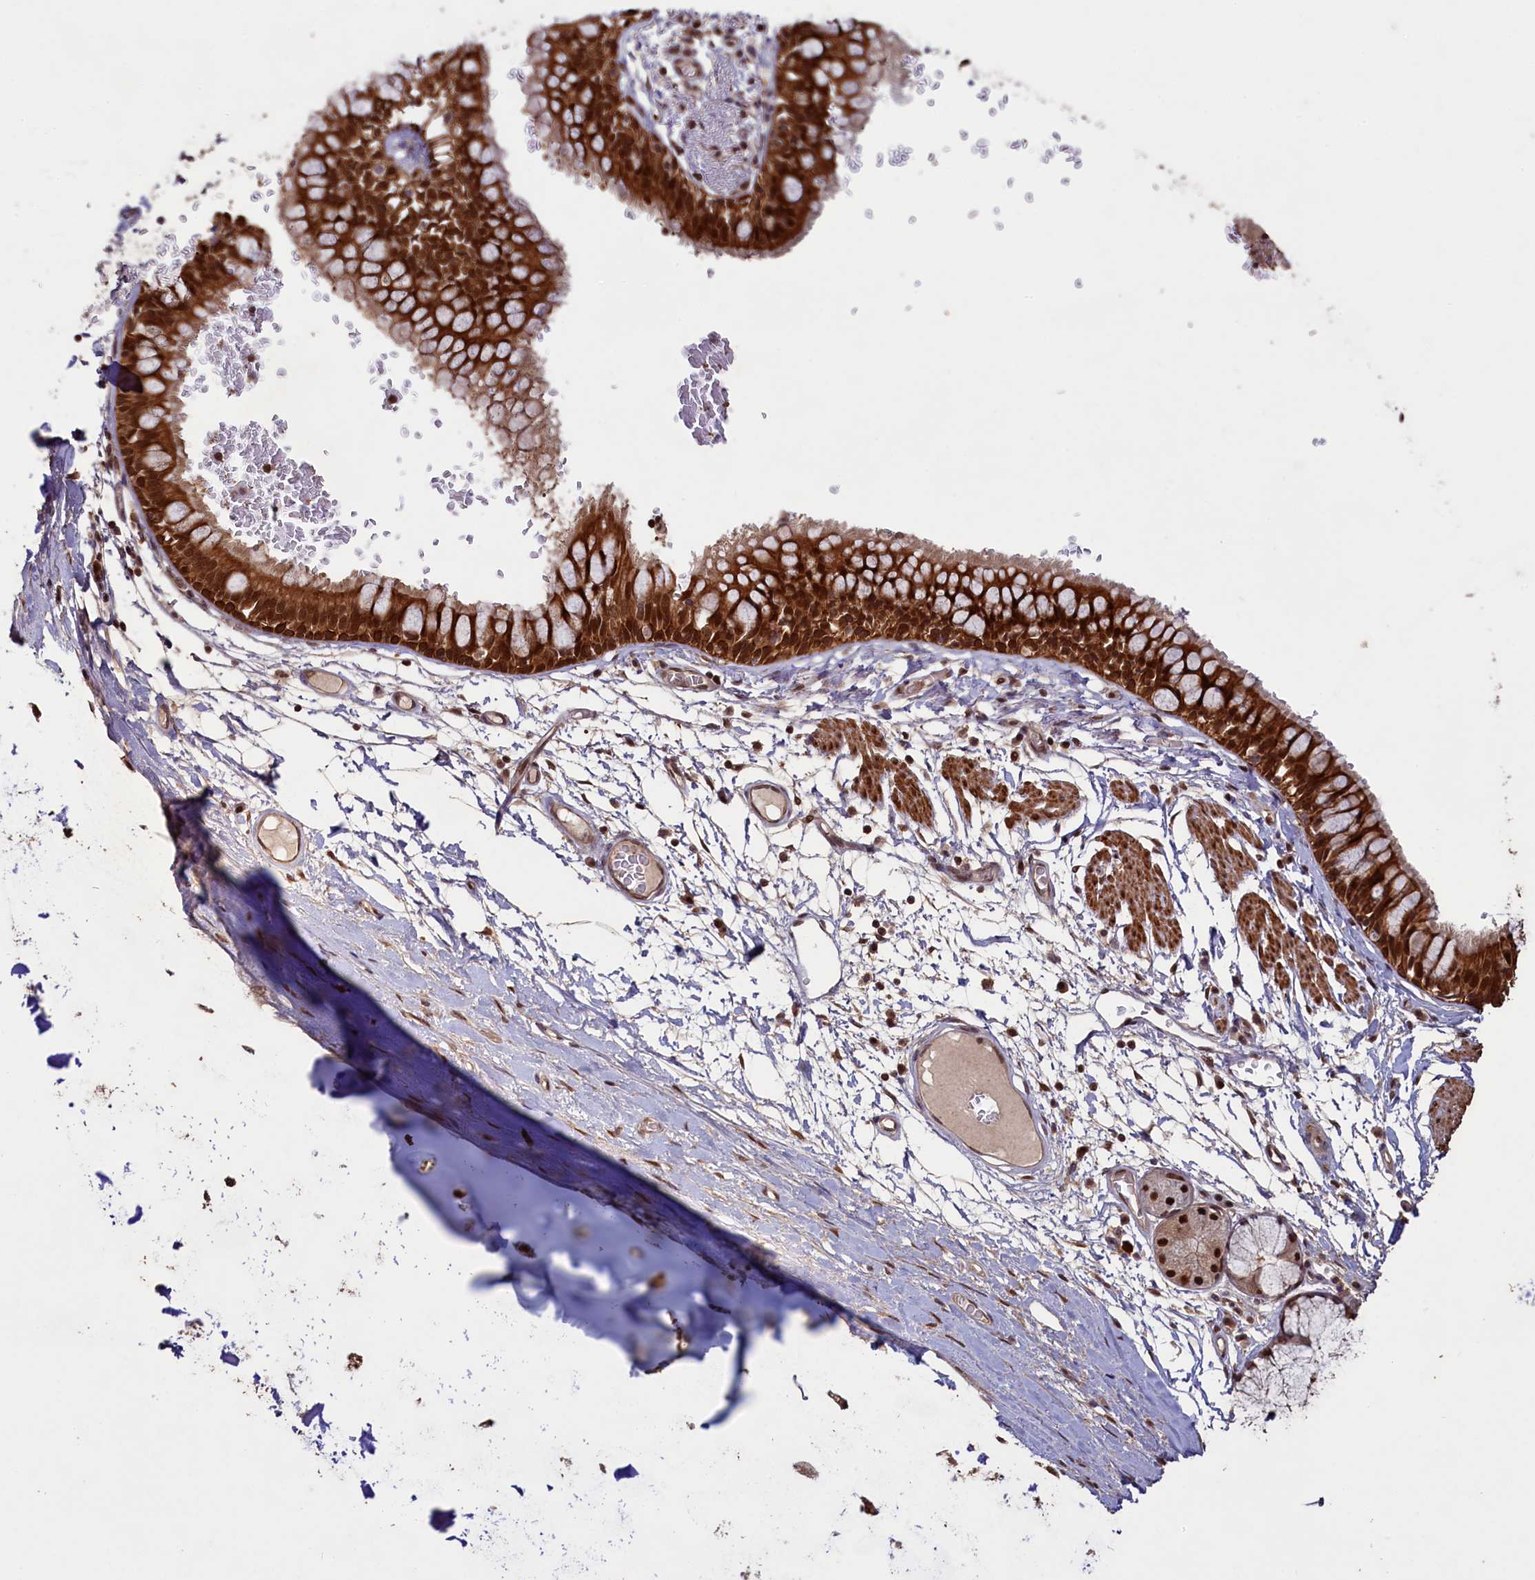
{"staining": {"intensity": "strong", "quantity": ">75%", "location": "cytoplasmic/membranous,nuclear"}, "tissue": "bronchus", "cell_type": "Respiratory epithelial cells", "image_type": "normal", "snomed": [{"axis": "morphology", "description": "Normal tissue, NOS"}, {"axis": "topography", "description": "Cartilage tissue"}, {"axis": "topography", "description": "Bronchus"}], "caption": "Strong cytoplasmic/membranous,nuclear staining for a protein is present in about >75% of respiratory epithelial cells of normal bronchus using immunohistochemistry (IHC).", "gene": "NAE1", "patient": {"sex": "female", "age": 36}}